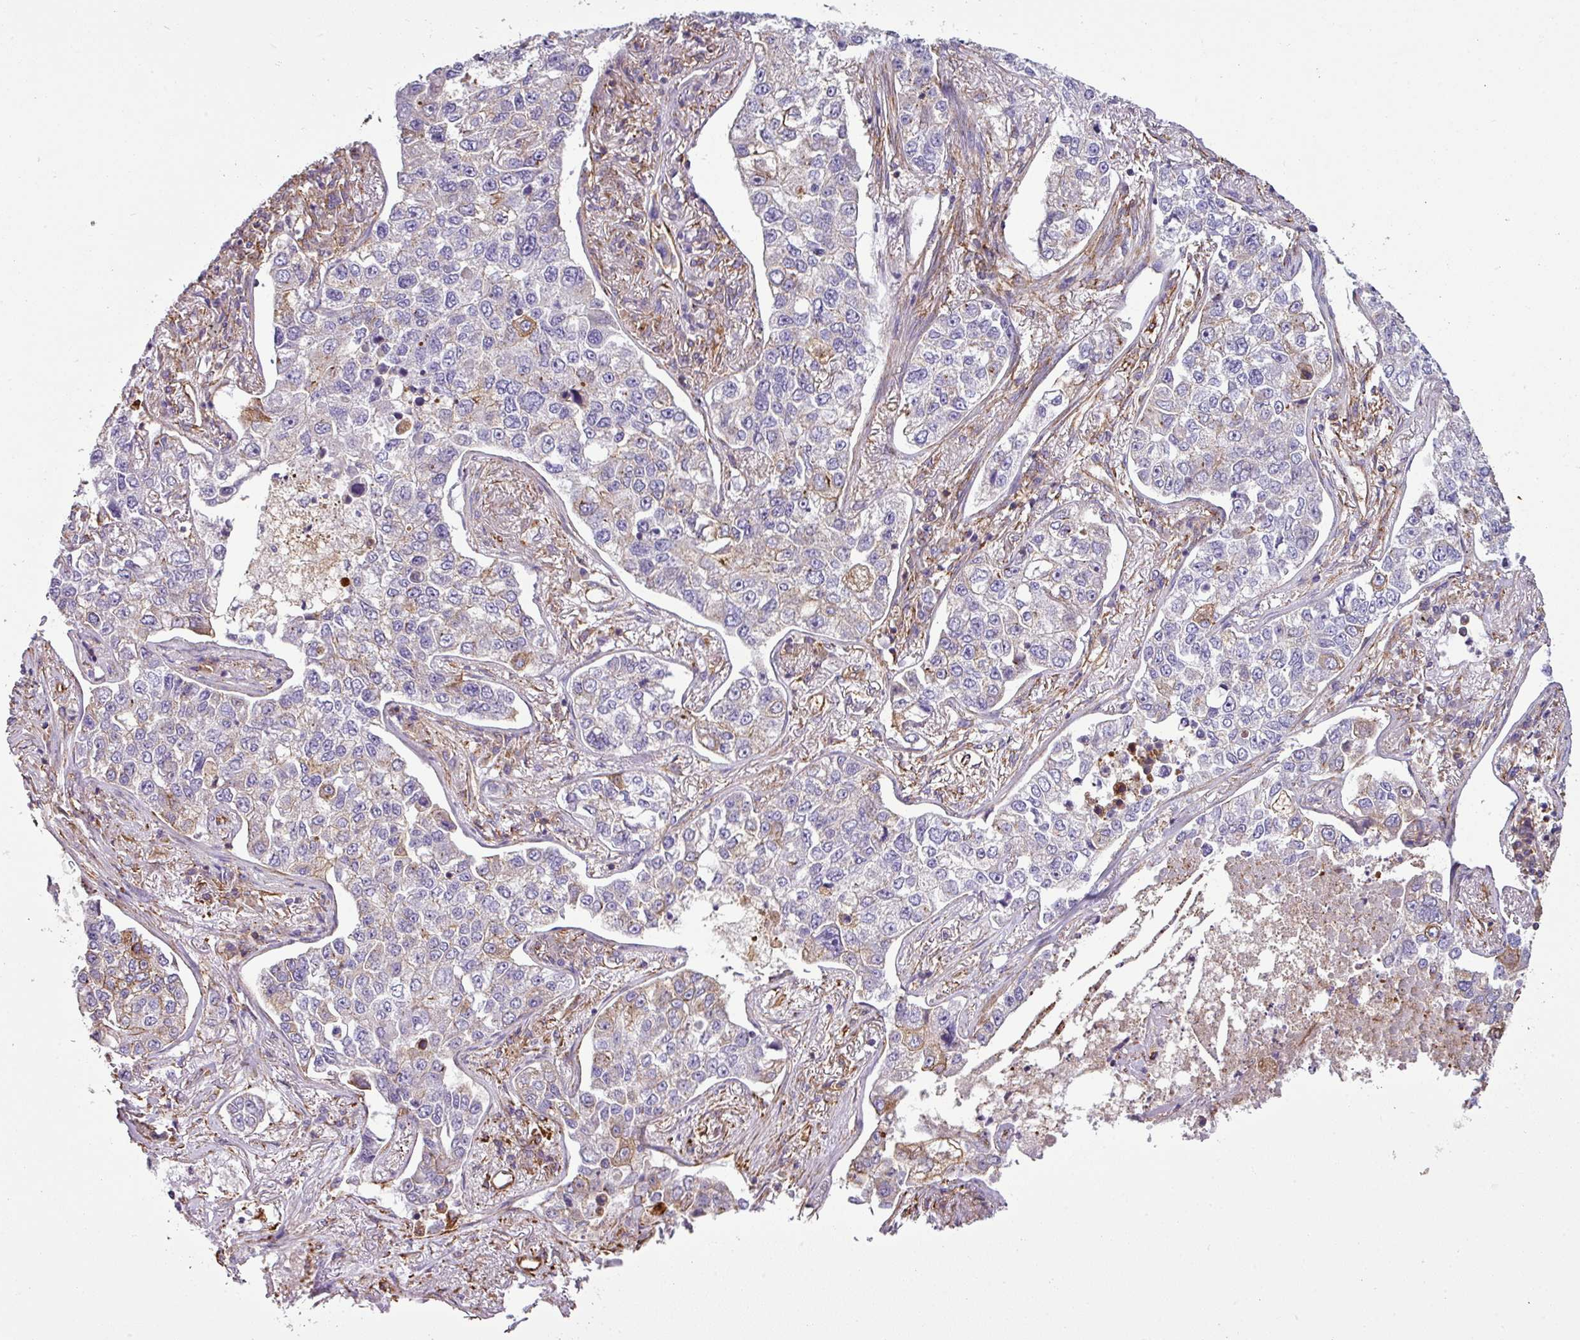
{"staining": {"intensity": "moderate", "quantity": "25%-75%", "location": "cytoplasmic/membranous"}, "tissue": "lung cancer", "cell_type": "Tumor cells", "image_type": "cancer", "snomed": [{"axis": "morphology", "description": "Adenocarcinoma, NOS"}, {"axis": "topography", "description": "Lung"}], "caption": "Immunohistochemistry (IHC) of human adenocarcinoma (lung) reveals medium levels of moderate cytoplasmic/membranous staining in about 25%-75% of tumor cells.", "gene": "XNDC1N", "patient": {"sex": "male", "age": 49}}